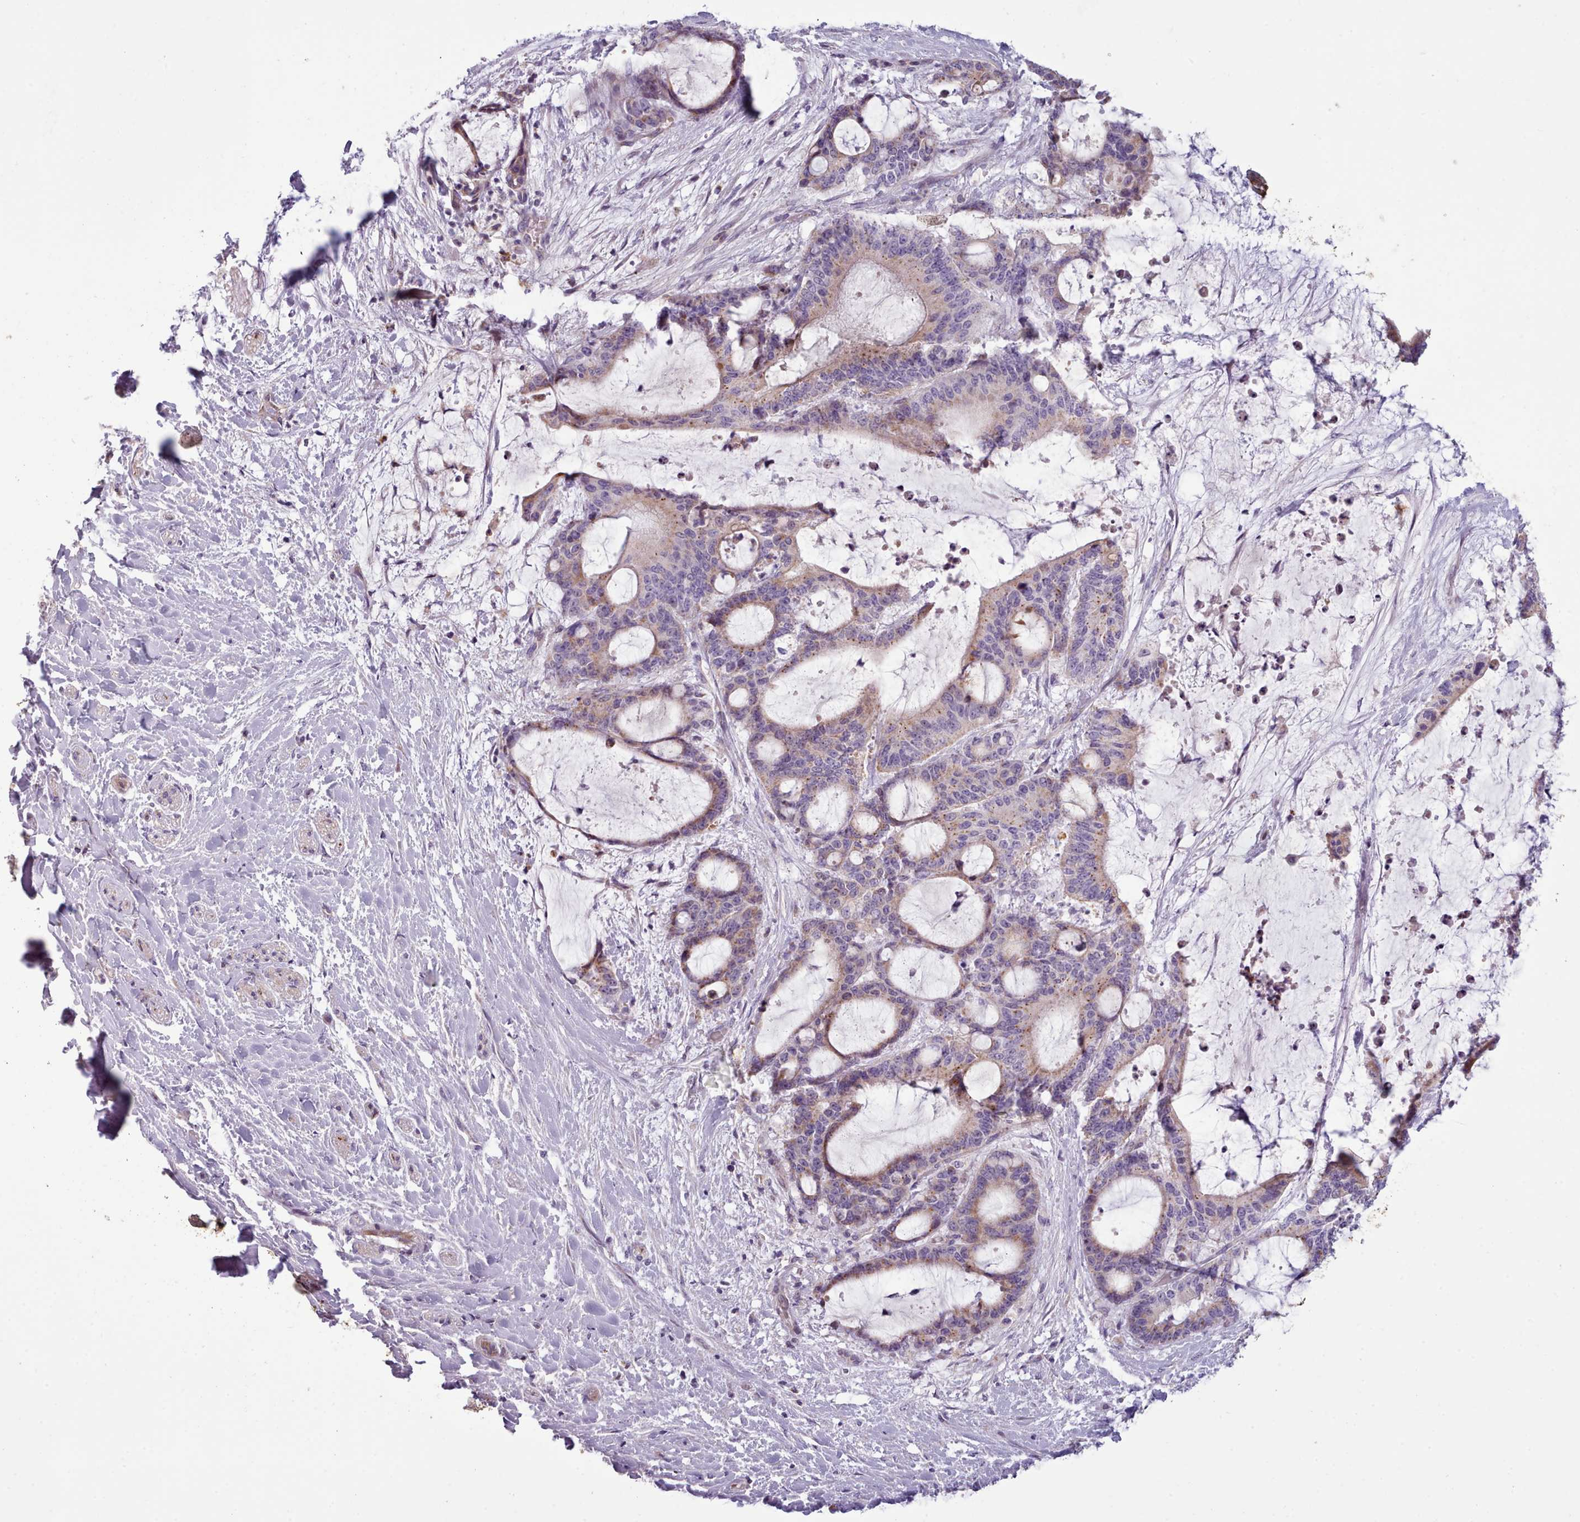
{"staining": {"intensity": "moderate", "quantity": "25%-75%", "location": "cytoplasmic/membranous"}, "tissue": "liver cancer", "cell_type": "Tumor cells", "image_type": "cancer", "snomed": [{"axis": "morphology", "description": "Normal tissue, NOS"}, {"axis": "morphology", "description": "Cholangiocarcinoma"}, {"axis": "topography", "description": "Liver"}, {"axis": "topography", "description": "Peripheral nerve tissue"}], "caption": "There is medium levels of moderate cytoplasmic/membranous positivity in tumor cells of liver cancer (cholangiocarcinoma), as demonstrated by immunohistochemical staining (brown color).", "gene": "SLC52A3", "patient": {"sex": "female", "age": 73}}